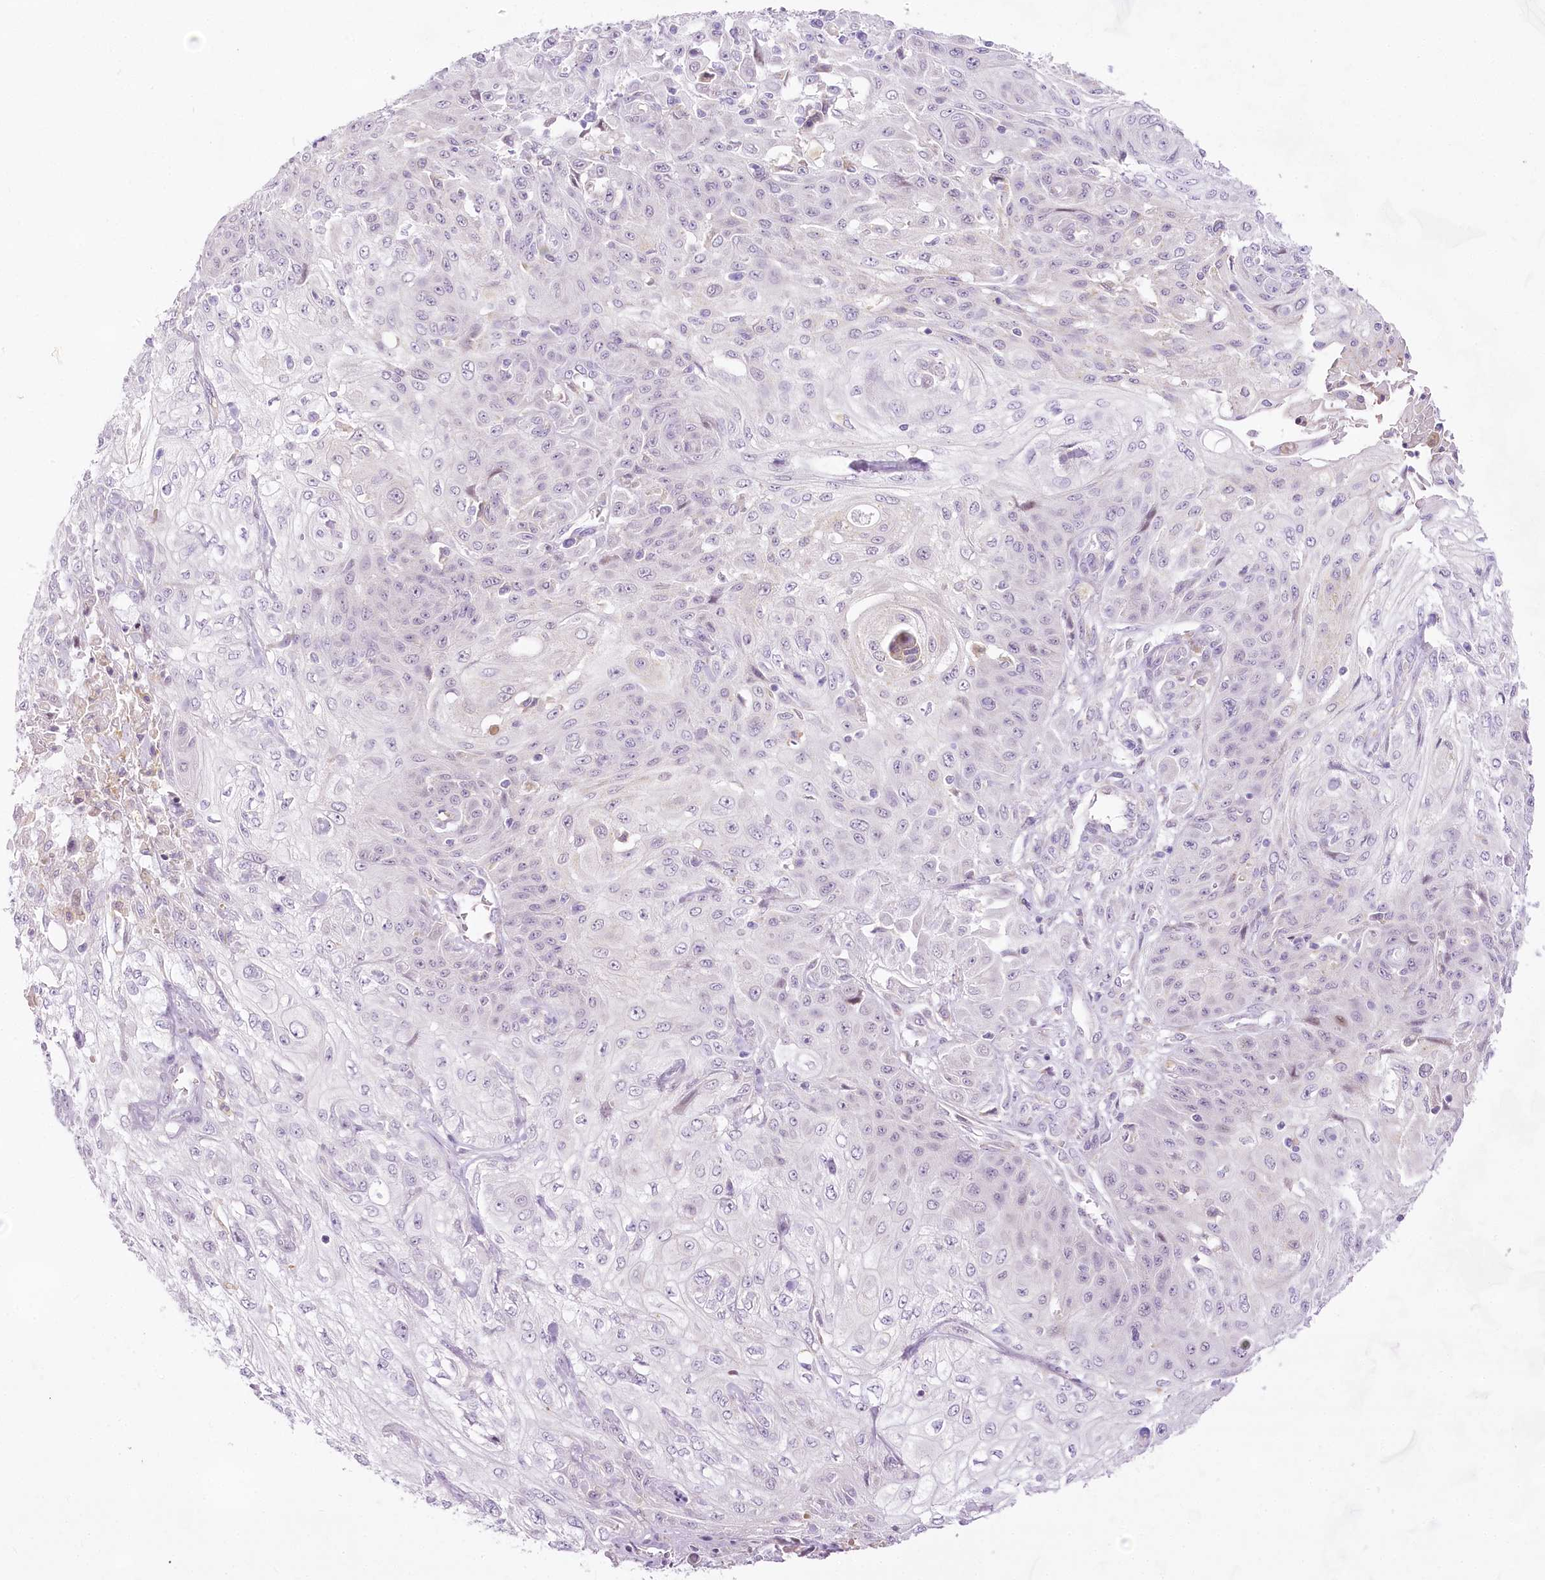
{"staining": {"intensity": "negative", "quantity": "none", "location": "none"}, "tissue": "skin cancer", "cell_type": "Tumor cells", "image_type": "cancer", "snomed": [{"axis": "morphology", "description": "Squamous cell carcinoma, NOS"}, {"axis": "morphology", "description": "Squamous cell carcinoma, metastatic, NOS"}, {"axis": "topography", "description": "Skin"}, {"axis": "topography", "description": "Lymph node"}], "caption": "An immunohistochemistry (IHC) image of metastatic squamous cell carcinoma (skin) is shown. There is no staining in tumor cells of metastatic squamous cell carcinoma (skin).", "gene": "CCDC30", "patient": {"sex": "male", "age": 75}}